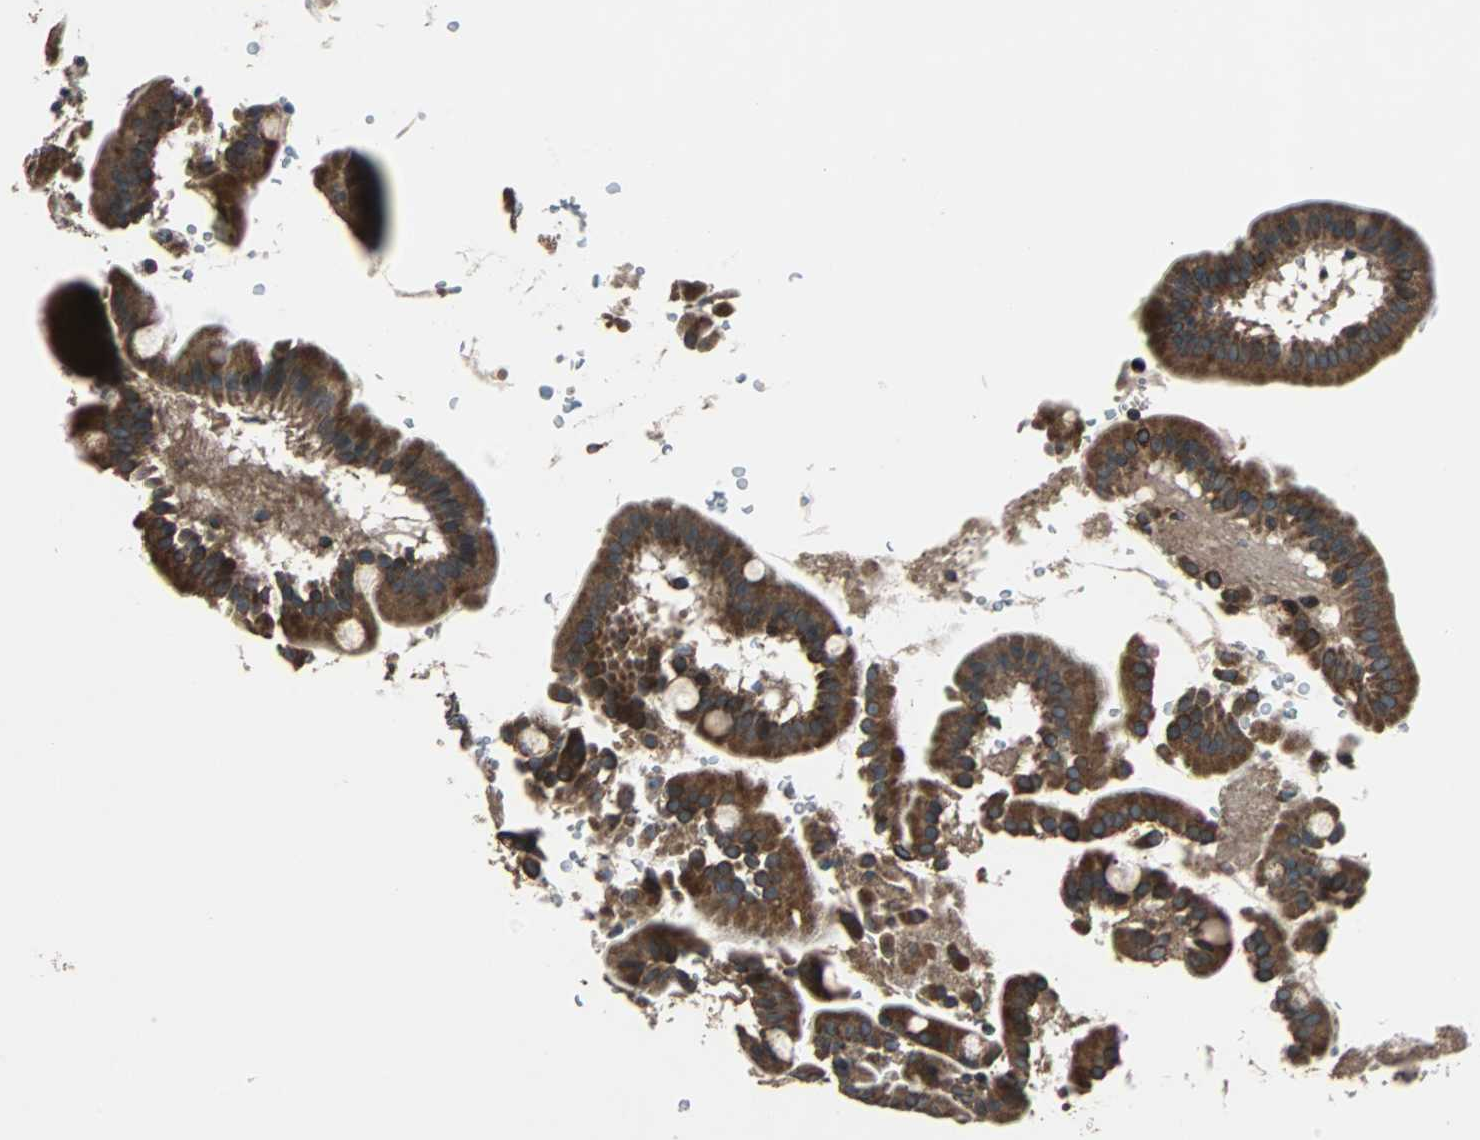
{"staining": {"intensity": "strong", "quantity": ">75%", "location": "cytoplasmic/membranous"}, "tissue": "duodenum", "cell_type": "Glandular cells", "image_type": "normal", "snomed": [{"axis": "morphology", "description": "Normal tissue, NOS"}, {"axis": "topography", "description": "Duodenum"}], "caption": "Immunohistochemistry histopathology image of unremarkable human duodenum stained for a protein (brown), which shows high levels of strong cytoplasmic/membranous expression in about >75% of glandular cells.", "gene": "RAB7A", "patient": {"sex": "male", "age": 50}}